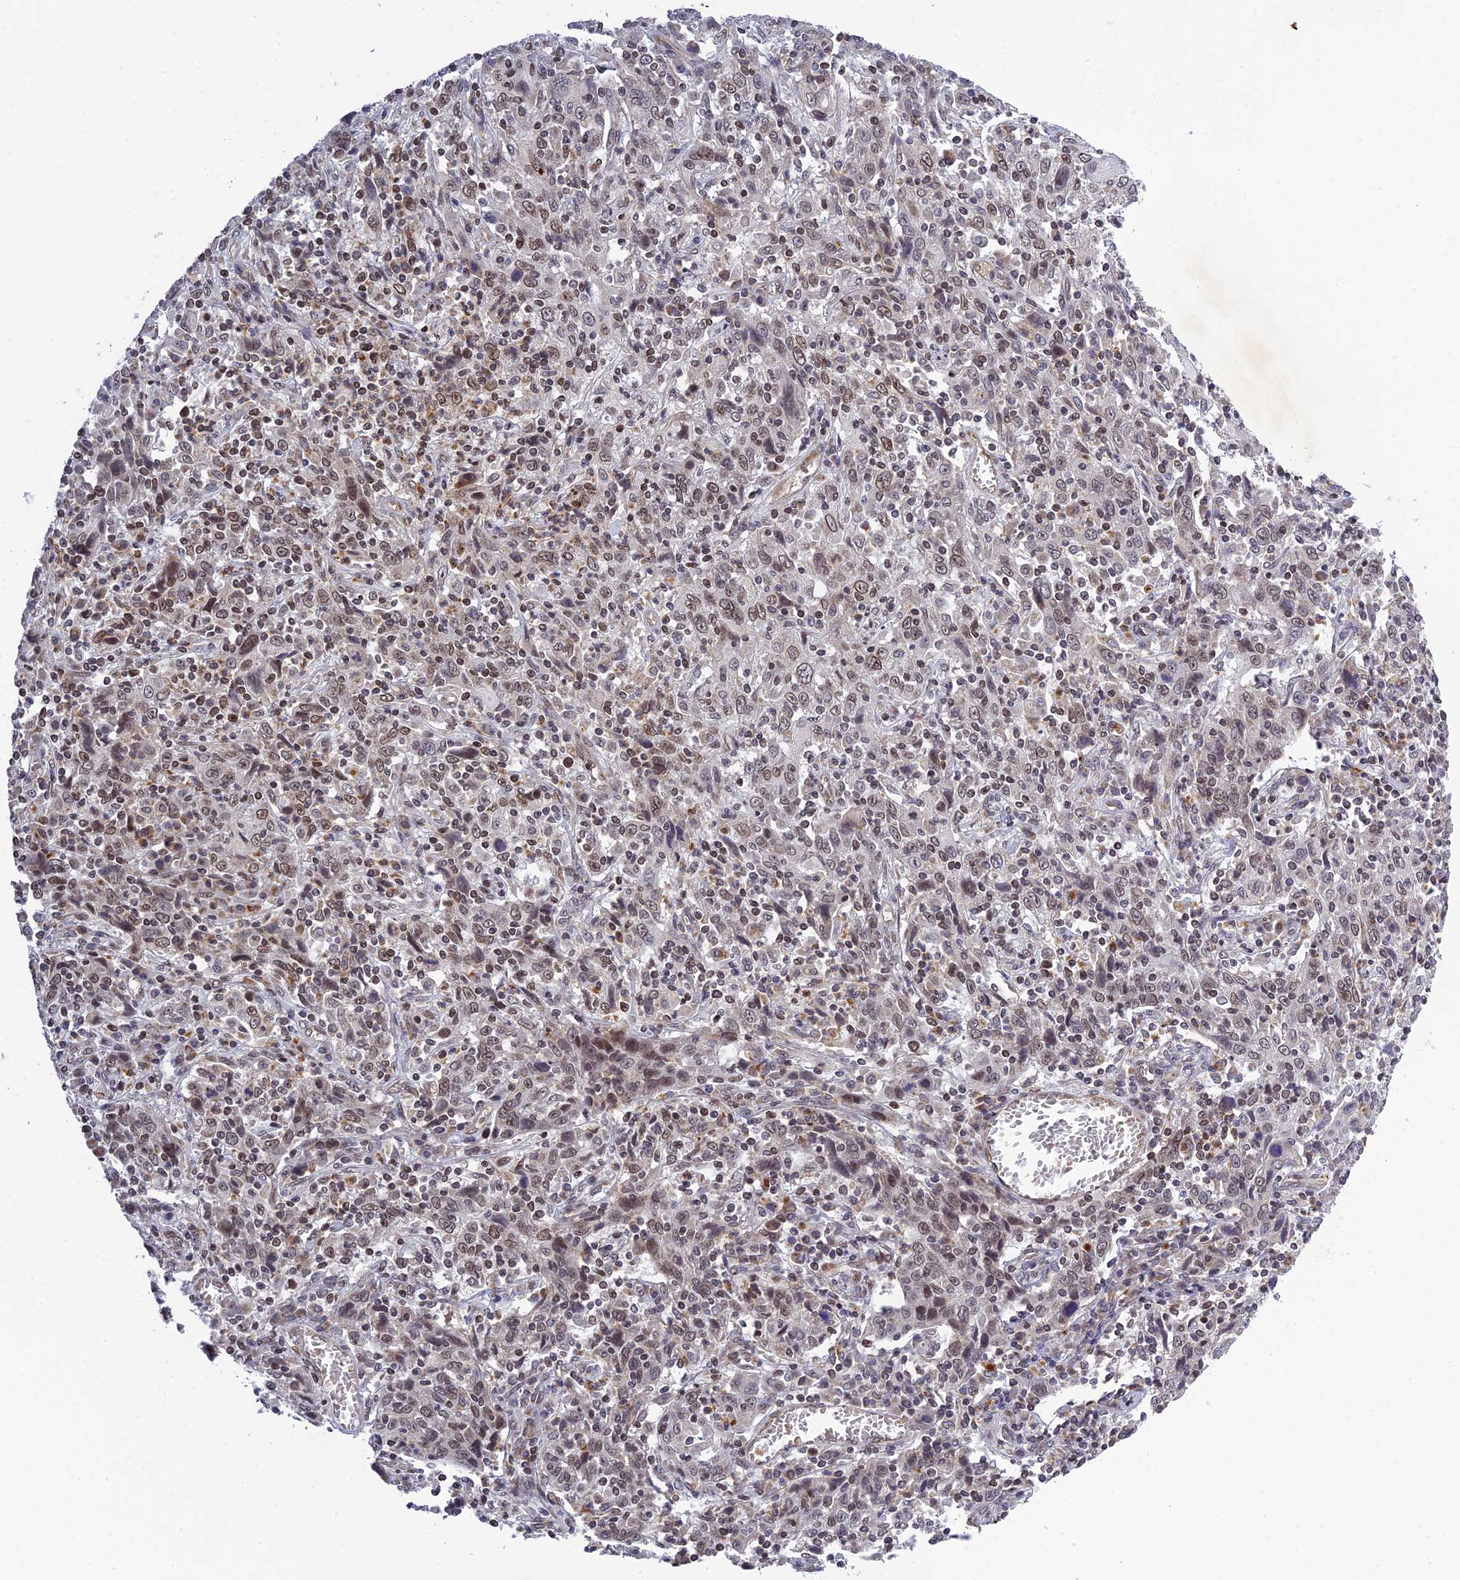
{"staining": {"intensity": "weak", "quantity": ">75%", "location": "nuclear"}, "tissue": "cervical cancer", "cell_type": "Tumor cells", "image_type": "cancer", "snomed": [{"axis": "morphology", "description": "Squamous cell carcinoma, NOS"}, {"axis": "topography", "description": "Cervix"}], "caption": "There is low levels of weak nuclear expression in tumor cells of cervical cancer (squamous cell carcinoma), as demonstrated by immunohistochemical staining (brown color).", "gene": "REXO1", "patient": {"sex": "female", "age": 46}}